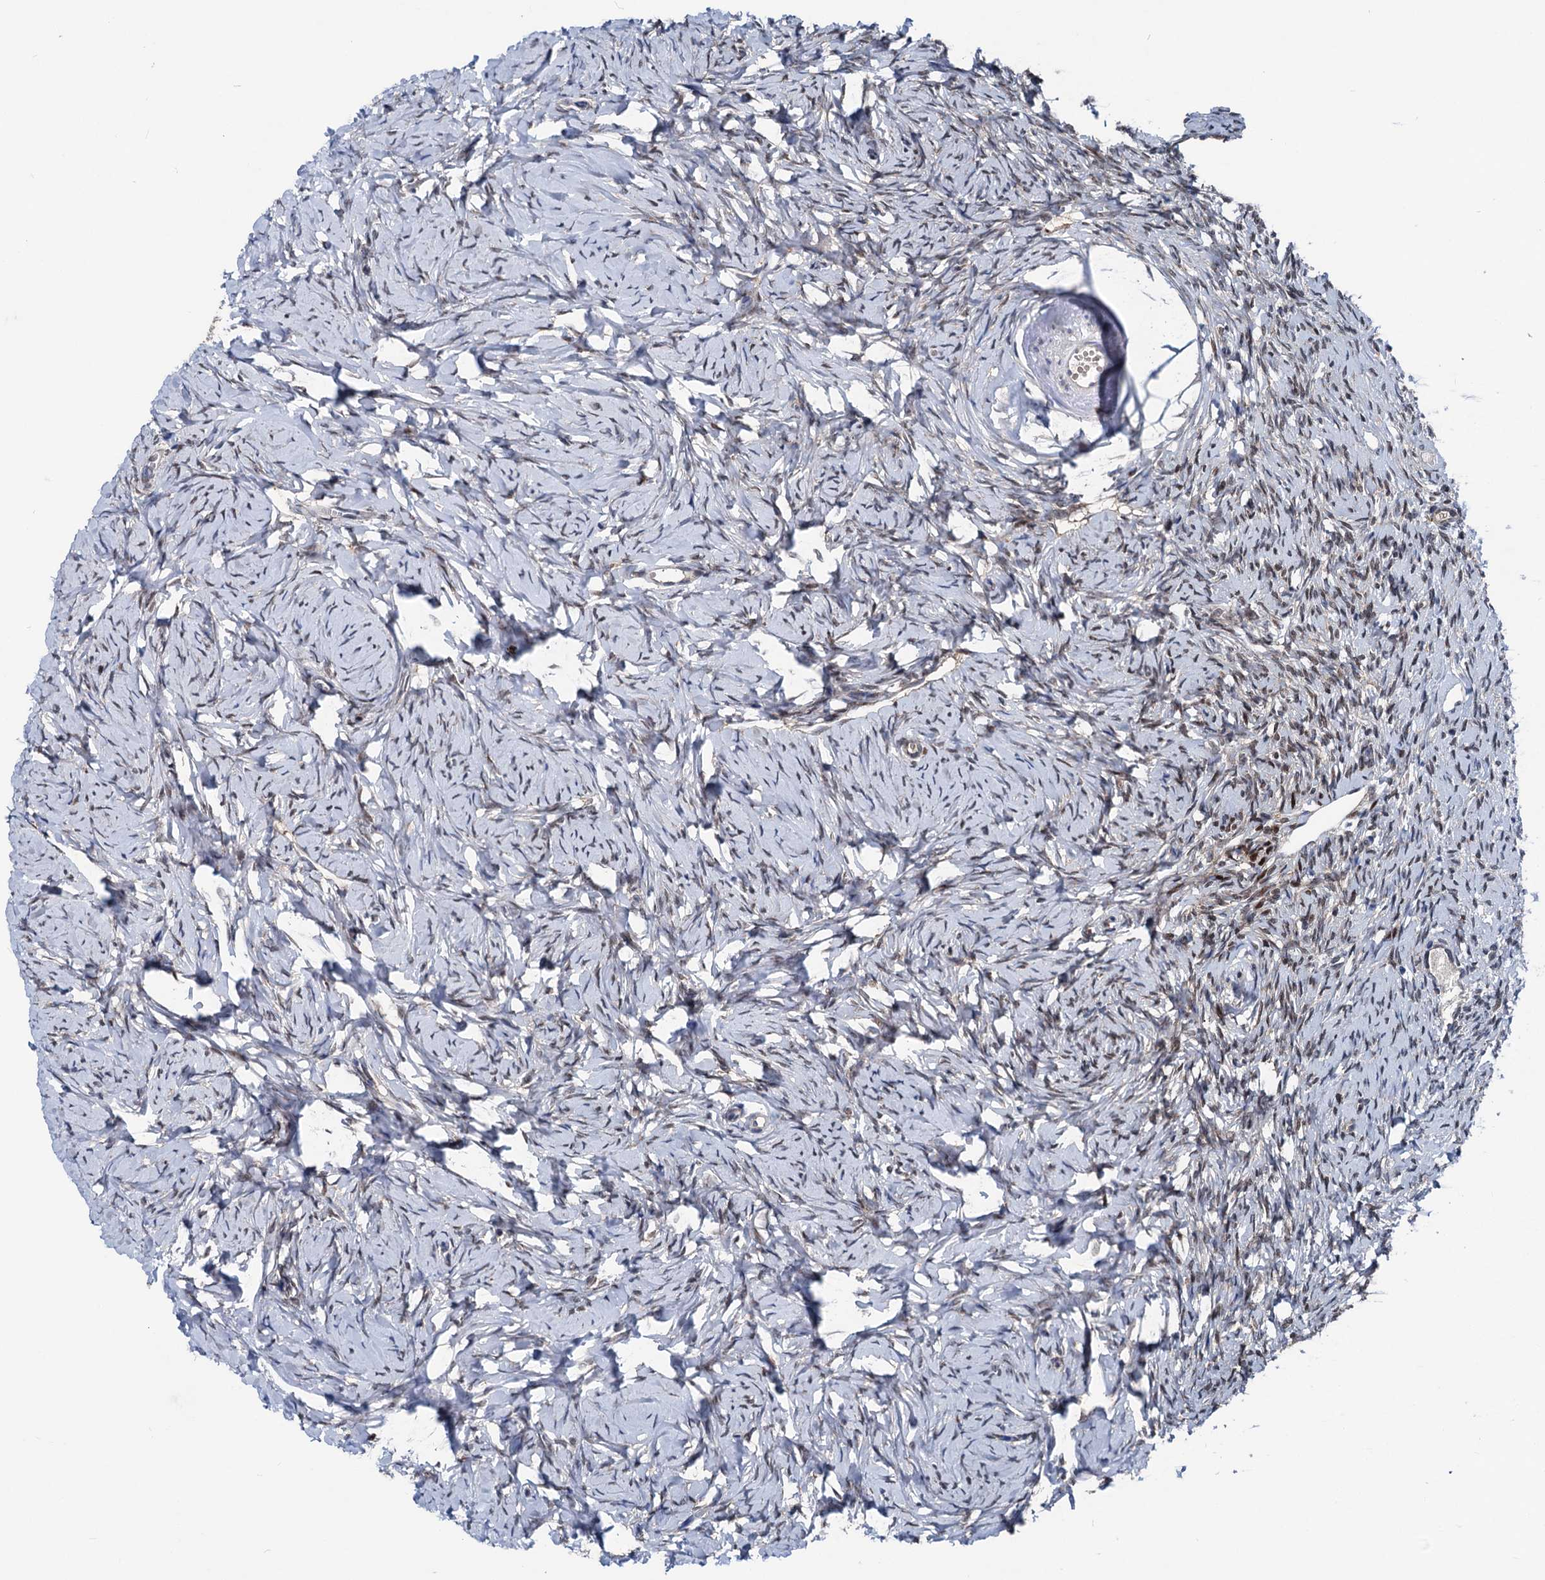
{"staining": {"intensity": "moderate", "quantity": ">75%", "location": "cytoplasmic/membranous"}, "tissue": "ovary", "cell_type": "Follicle cells", "image_type": "normal", "snomed": [{"axis": "morphology", "description": "Normal tissue, NOS"}, {"axis": "topography", "description": "Ovary"}], "caption": "Follicle cells display medium levels of moderate cytoplasmic/membranous expression in approximately >75% of cells in unremarkable human ovary.", "gene": "GLO1", "patient": {"sex": "female", "age": 51}}